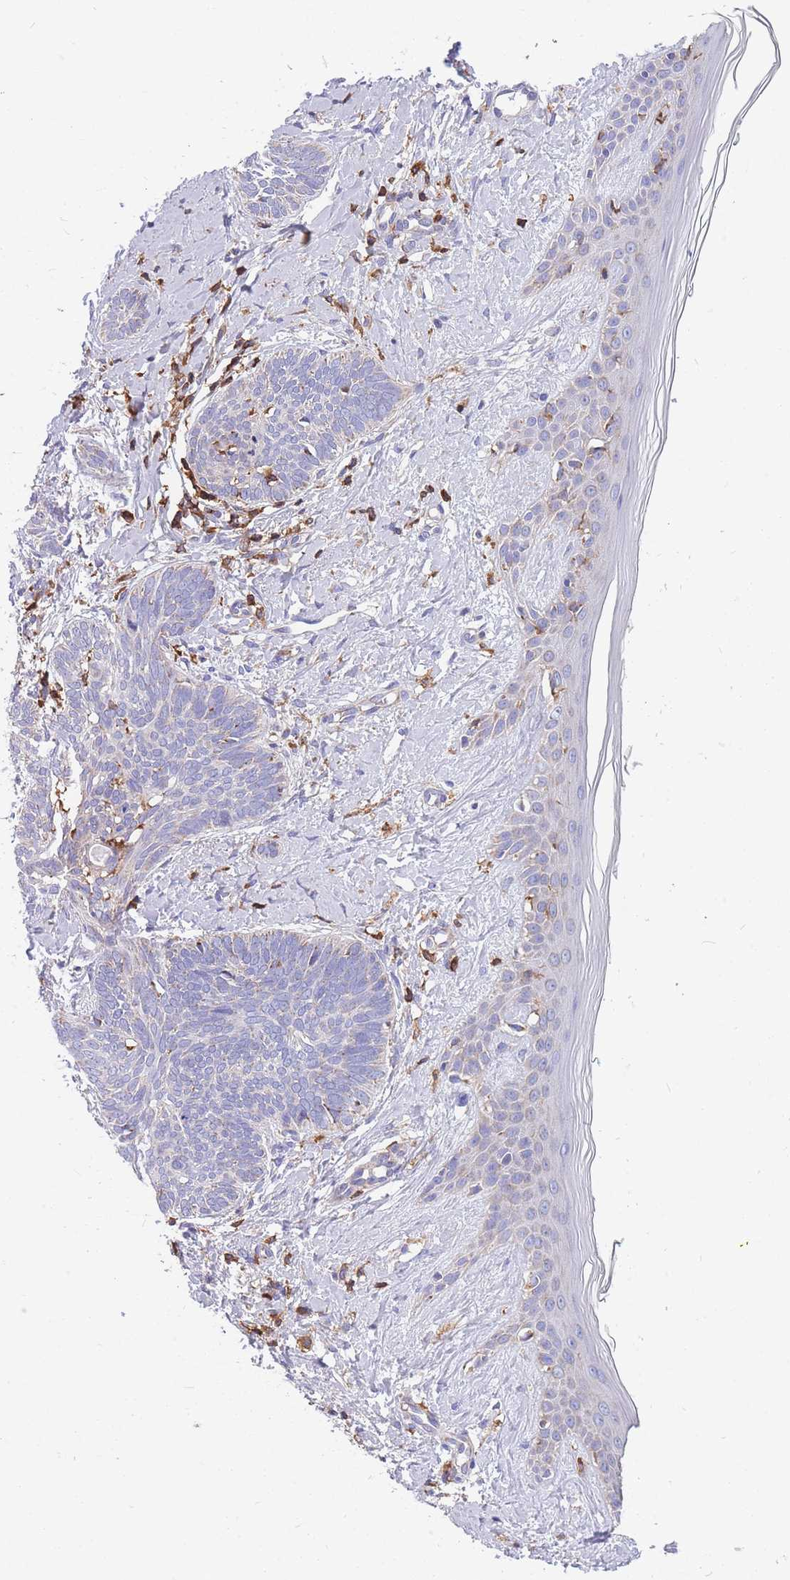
{"staining": {"intensity": "negative", "quantity": "none", "location": "none"}, "tissue": "skin cancer", "cell_type": "Tumor cells", "image_type": "cancer", "snomed": [{"axis": "morphology", "description": "Basal cell carcinoma"}, {"axis": "topography", "description": "Skin"}], "caption": "This is an IHC image of human basal cell carcinoma (skin). There is no positivity in tumor cells.", "gene": "MRPL54", "patient": {"sex": "female", "age": 81}}